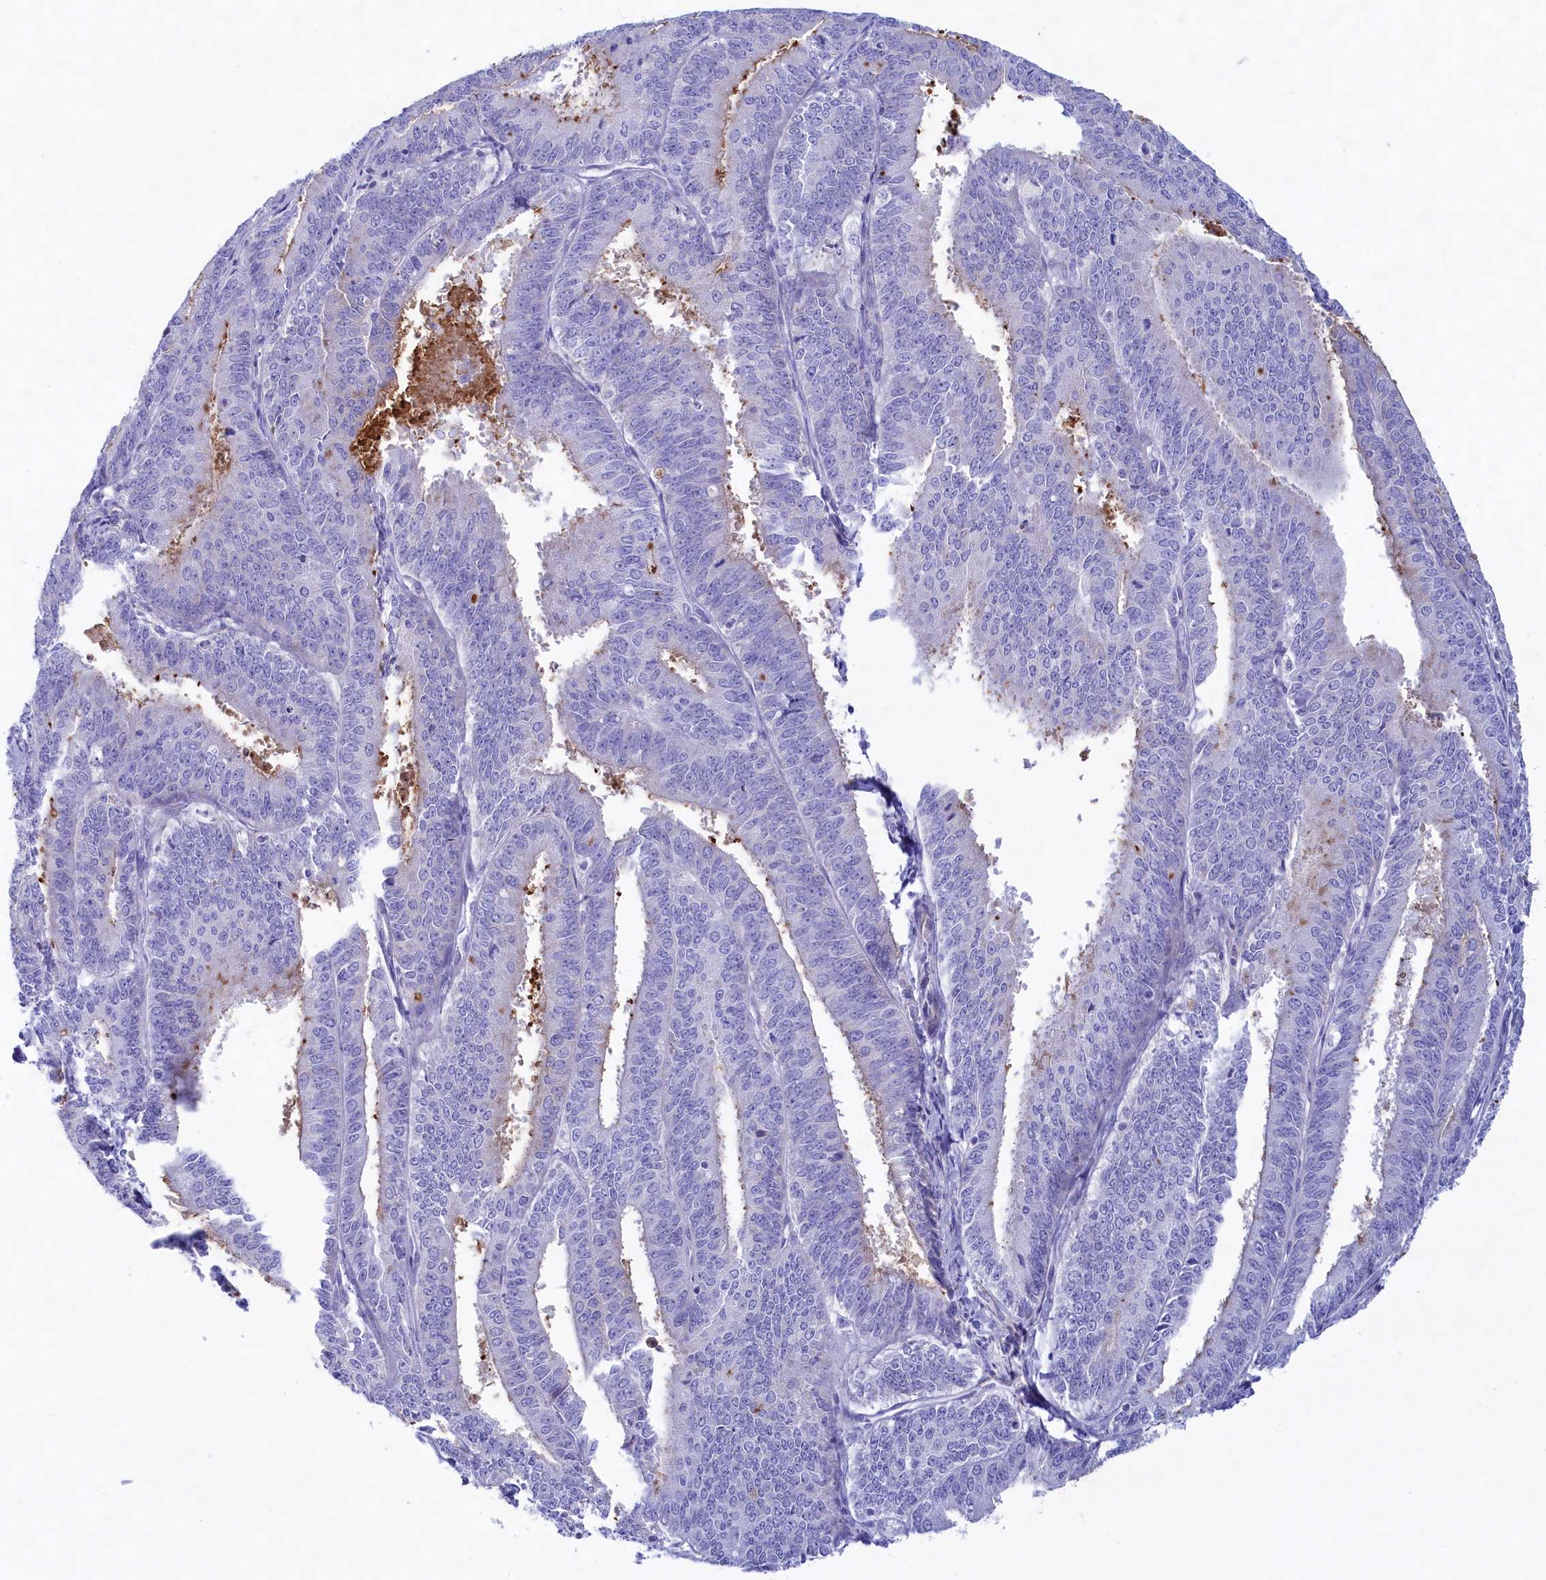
{"staining": {"intensity": "moderate", "quantity": "<25%", "location": "cytoplasmic/membranous"}, "tissue": "endometrial cancer", "cell_type": "Tumor cells", "image_type": "cancer", "snomed": [{"axis": "morphology", "description": "Adenocarcinoma, NOS"}, {"axis": "topography", "description": "Endometrium"}], "caption": "Protein staining shows moderate cytoplasmic/membranous expression in approximately <25% of tumor cells in endometrial cancer.", "gene": "MPV17L2", "patient": {"sex": "female", "age": 73}}